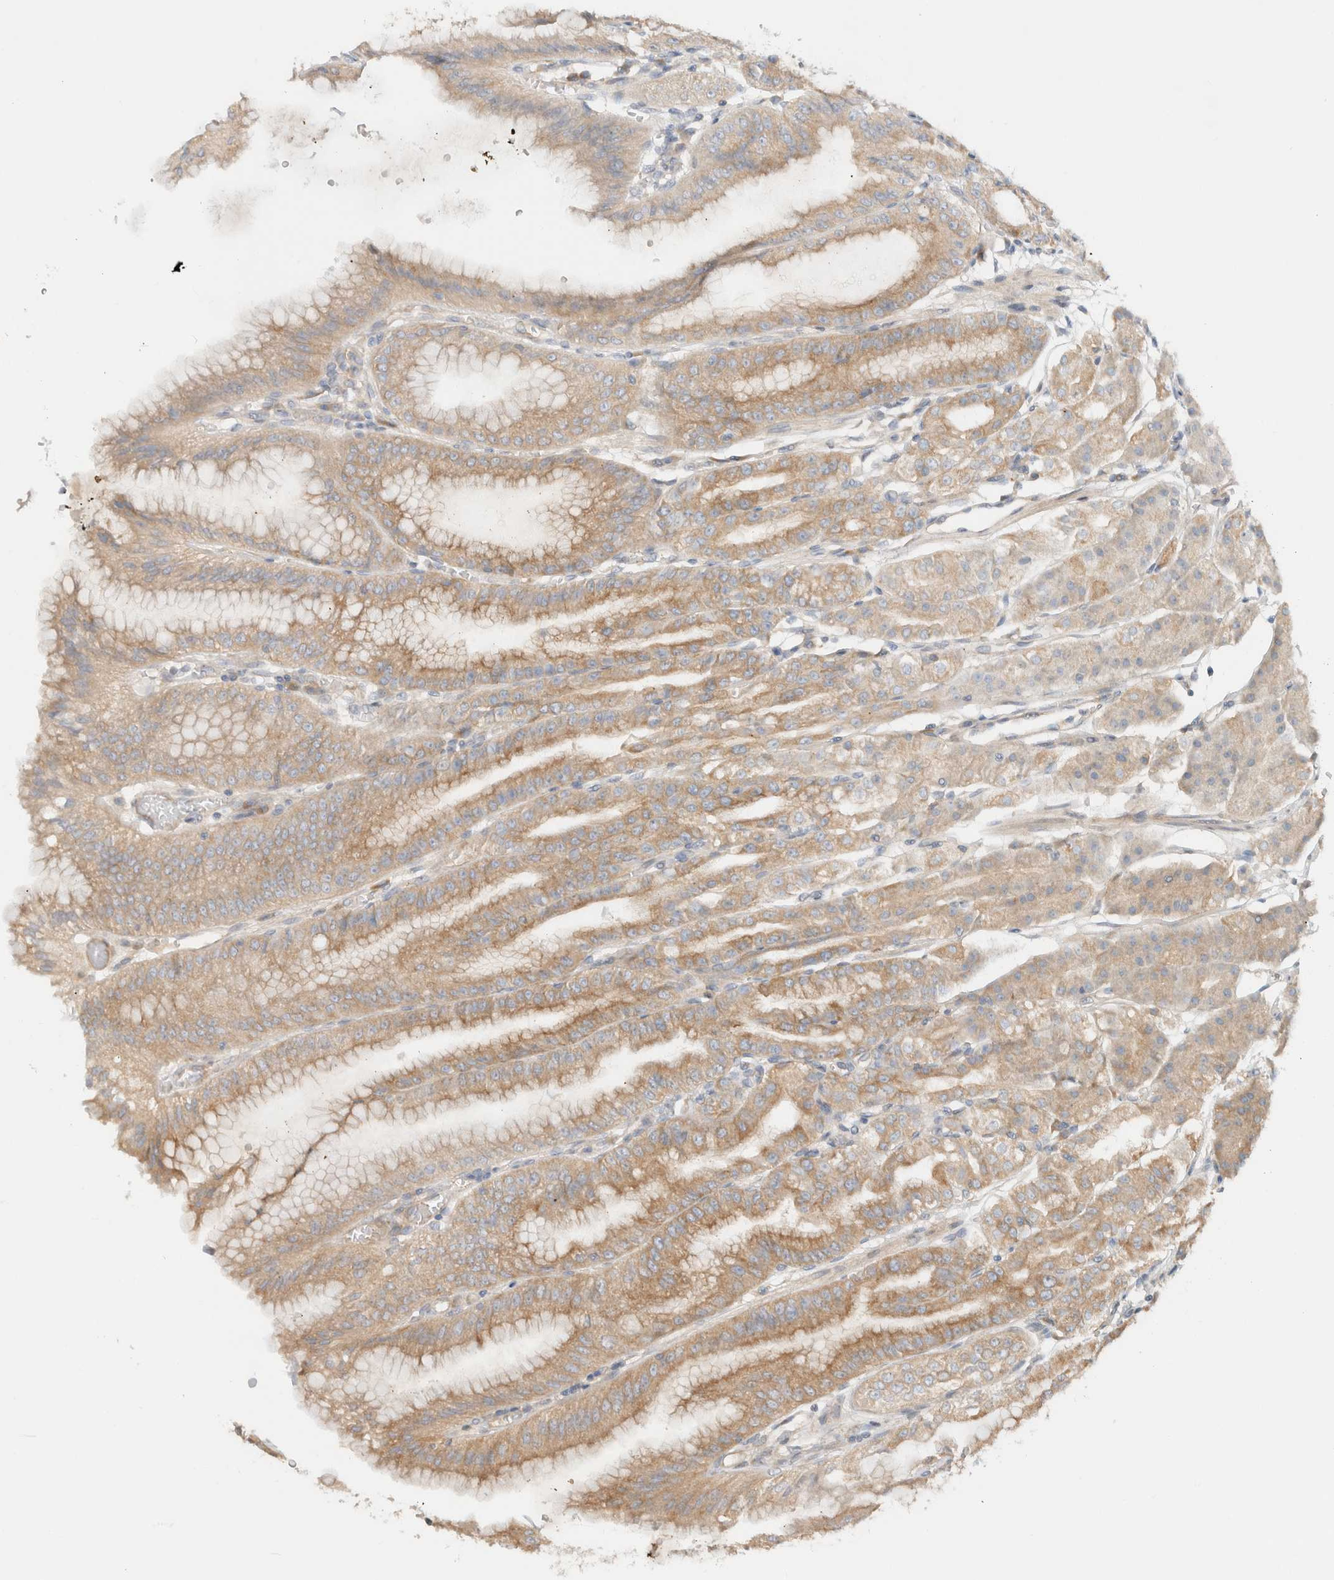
{"staining": {"intensity": "moderate", "quantity": ">75%", "location": "cytoplasmic/membranous"}, "tissue": "stomach", "cell_type": "Glandular cells", "image_type": "normal", "snomed": [{"axis": "morphology", "description": "Normal tissue, NOS"}, {"axis": "topography", "description": "Stomach, lower"}], "caption": "Immunohistochemistry (IHC) staining of benign stomach, which shows medium levels of moderate cytoplasmic/membranous expression in about >75% of glandular cells indicating moderate cytoplasmic/membranous protein staining. The staining was performed using DAB (3,3'-diaminobenzidine) (brown) for protein detection and nuclei were counterstained in hematoxylin (blue).", "gene": "MARK3", "patient": {"sex": "male", "age": 71}}